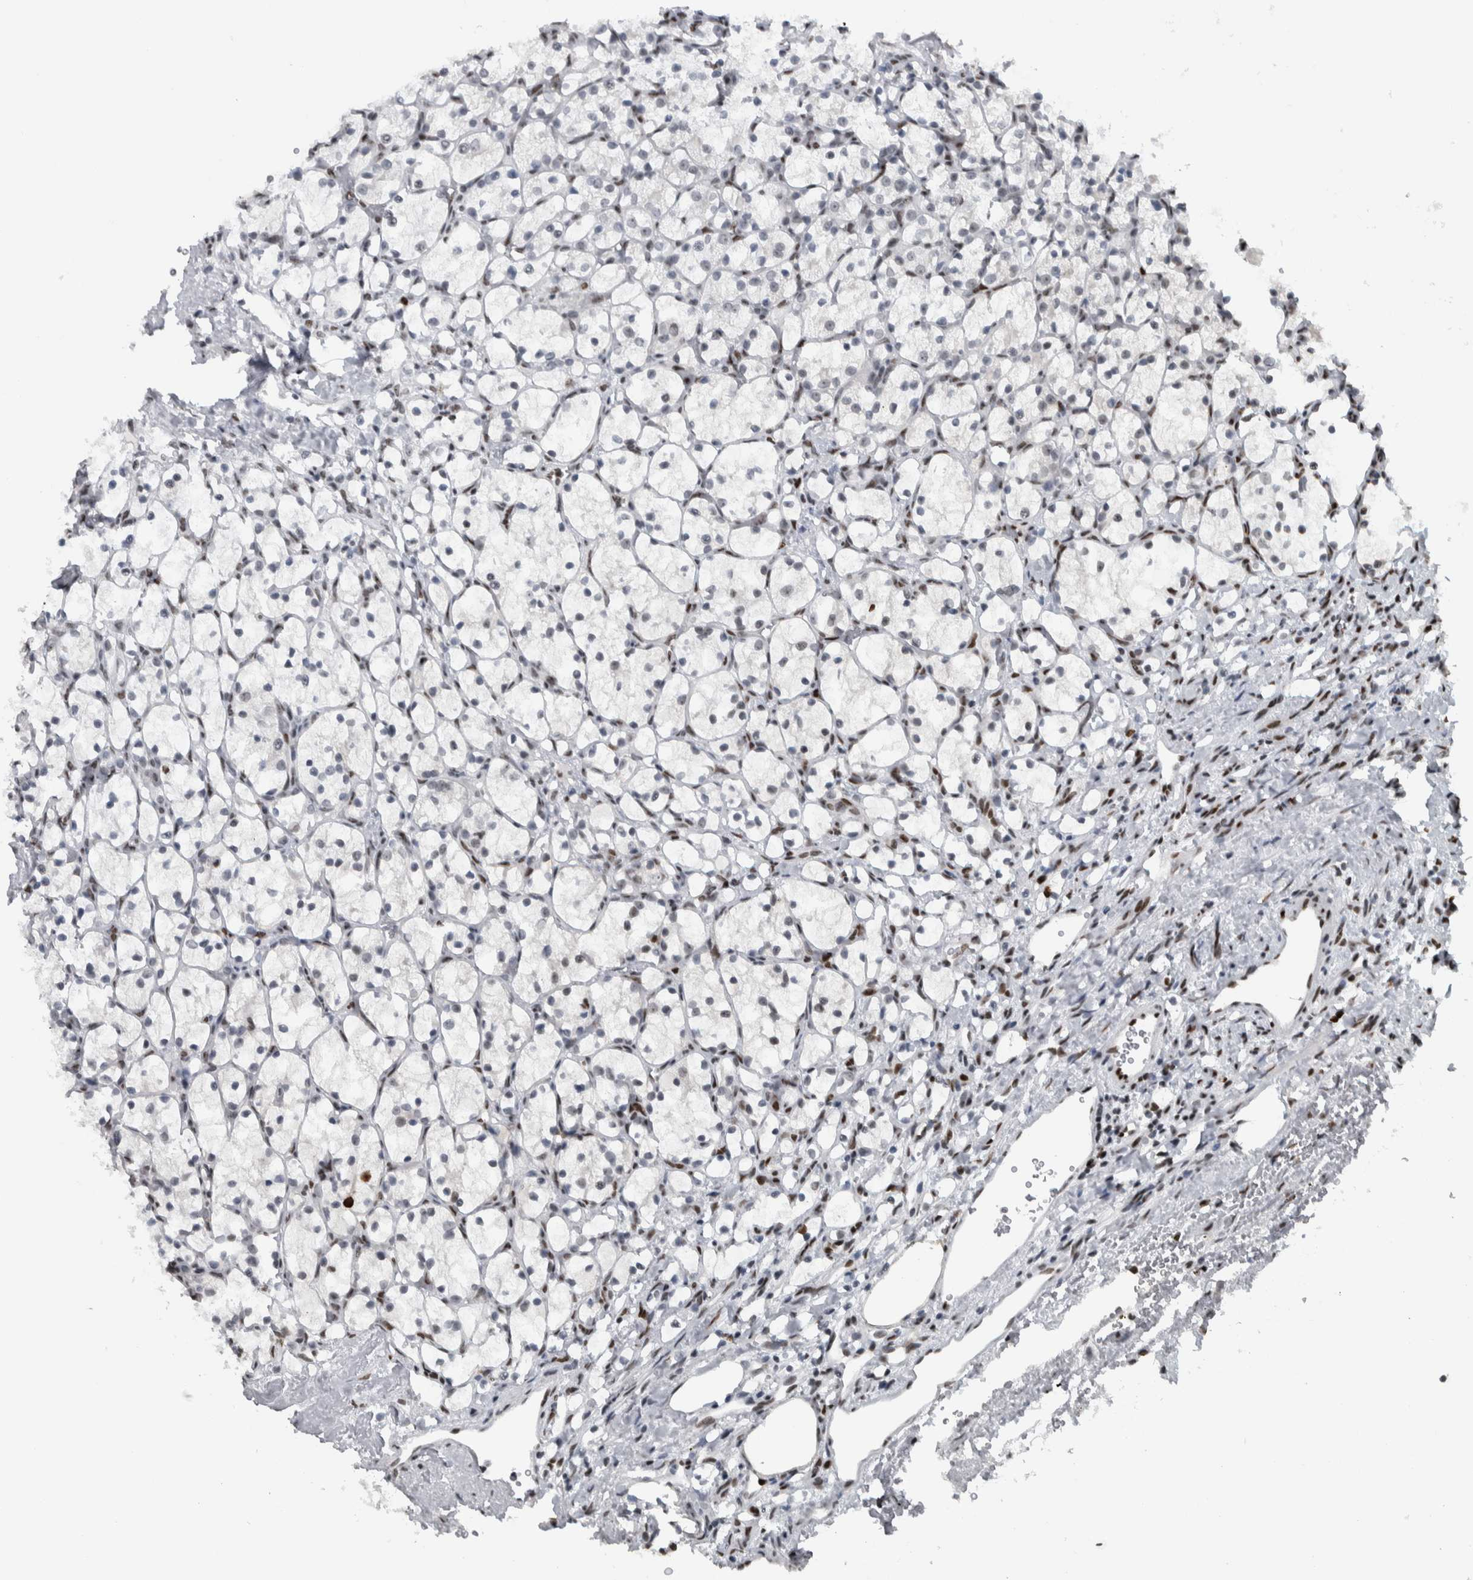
{"staining": {"intensity": "weak", "quantity": "<25%", "location": "nuclear"}, "tissue": "renal cancer", "cell_type": "Tumor cells", "image_type": "cancer", "snomed": [{"axis": "morphology", "description": "Adenocarcinoma, NOS"}, {"axis": "topography", "description": "Kidney"}], "caption": "This is a histopathology image of immunohistochemistry (IHC) staining of renal adenocarcinoma, which shows no expression in tumor cells.", "gene": "TOP2B", "patient": {"sex": "female", "age": 69}}